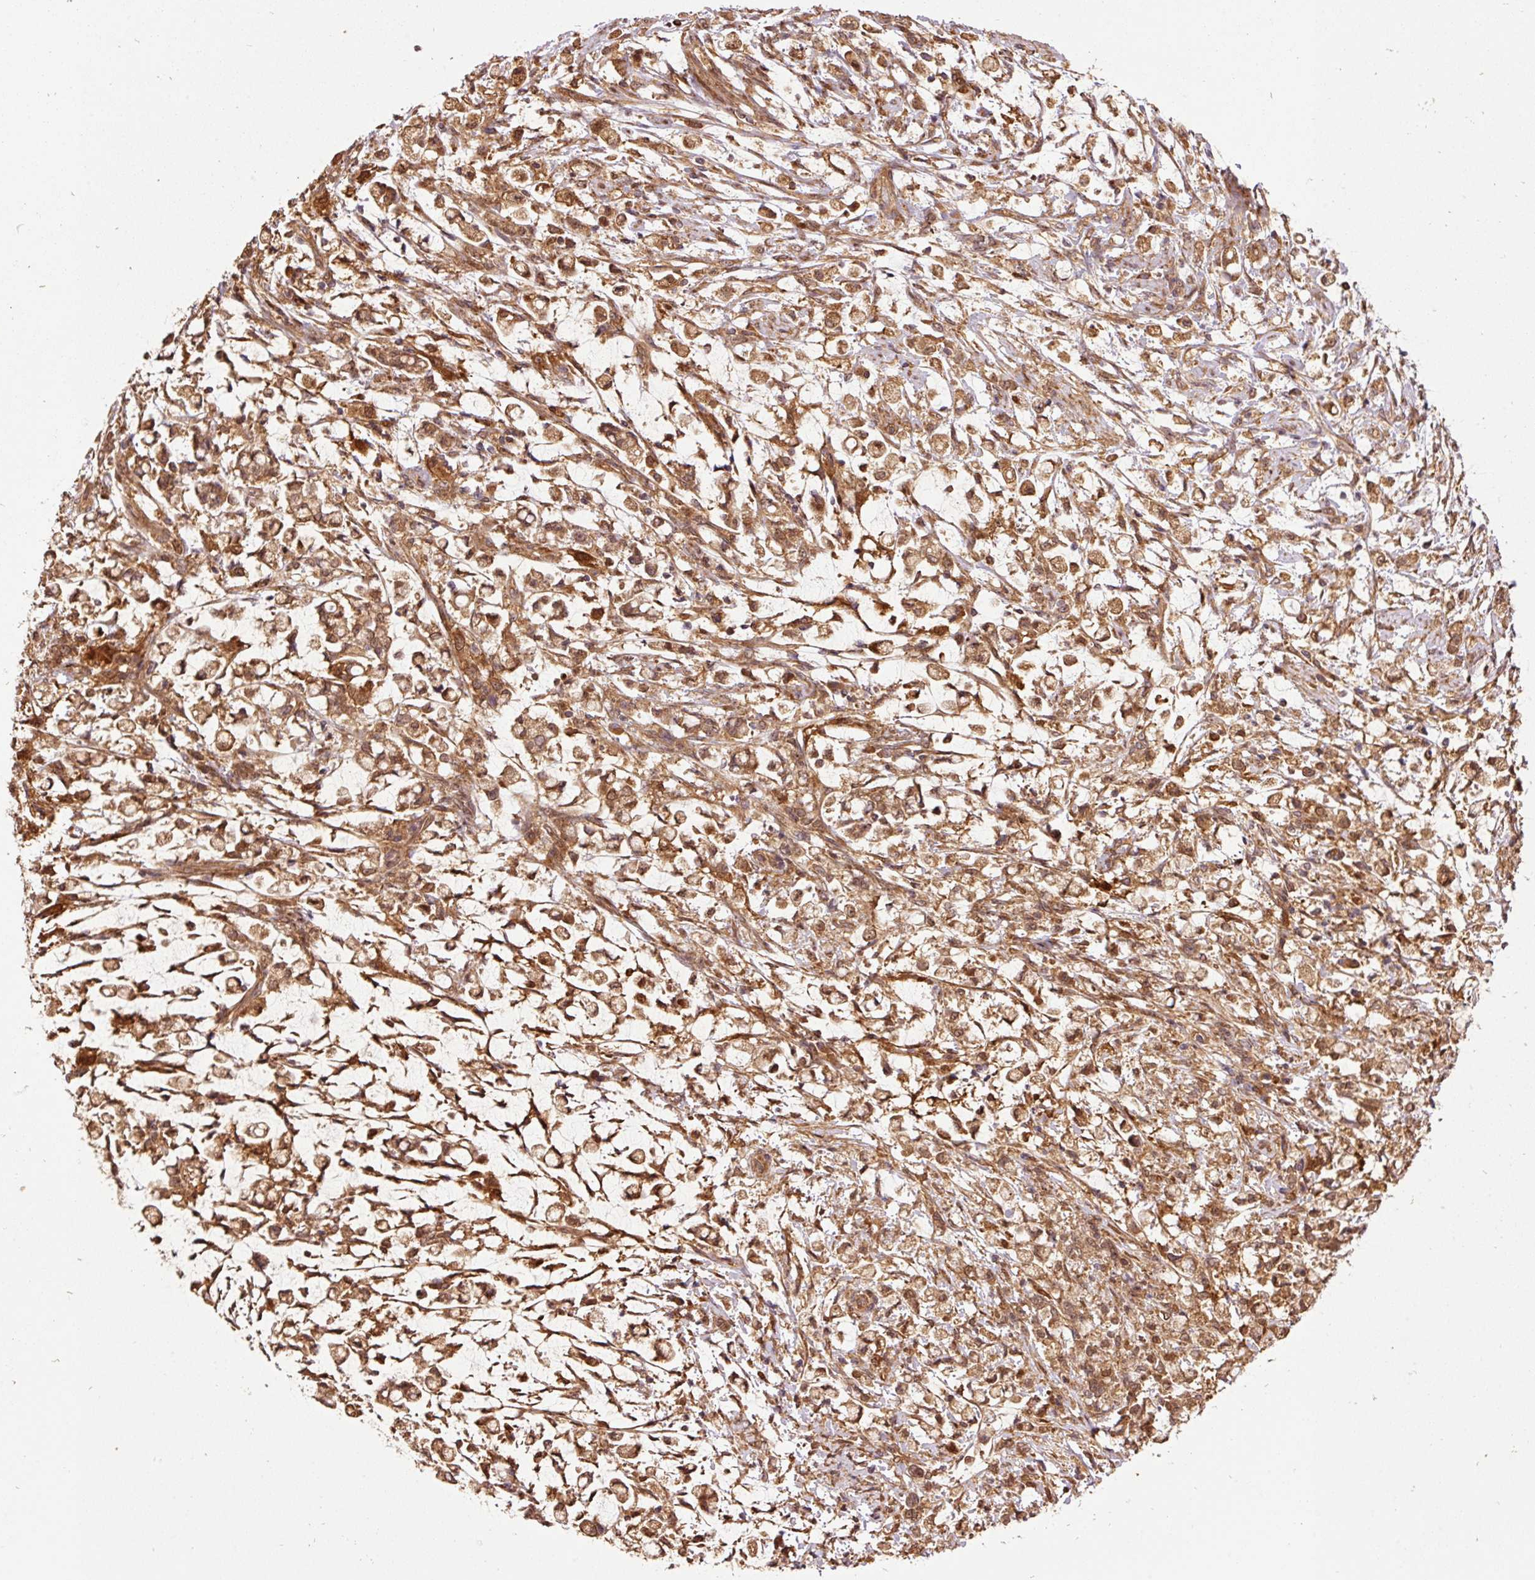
{"staining": {"intensity": "strong", "quantity": ">75%", "location": "cytoplasmic/membranous"}, "tissue": "stomach cancer", "cell_type": "Tumor cells", "image_type": "cancer", "snomed": [{"axis": "morphology", "description": "Adenocarcinoma, NOS"}, {"axis": "topography", "description": "Stomach"}], "caption": "Immunohistochemical staining of human stomach cancer (adenocarcinoma) exhibits strong cytoplasmic/membranous protein positivity in approximately >75% of tumor cells.", "gene": "OXER1", "patient": {"sex": "female", "age": 60}}